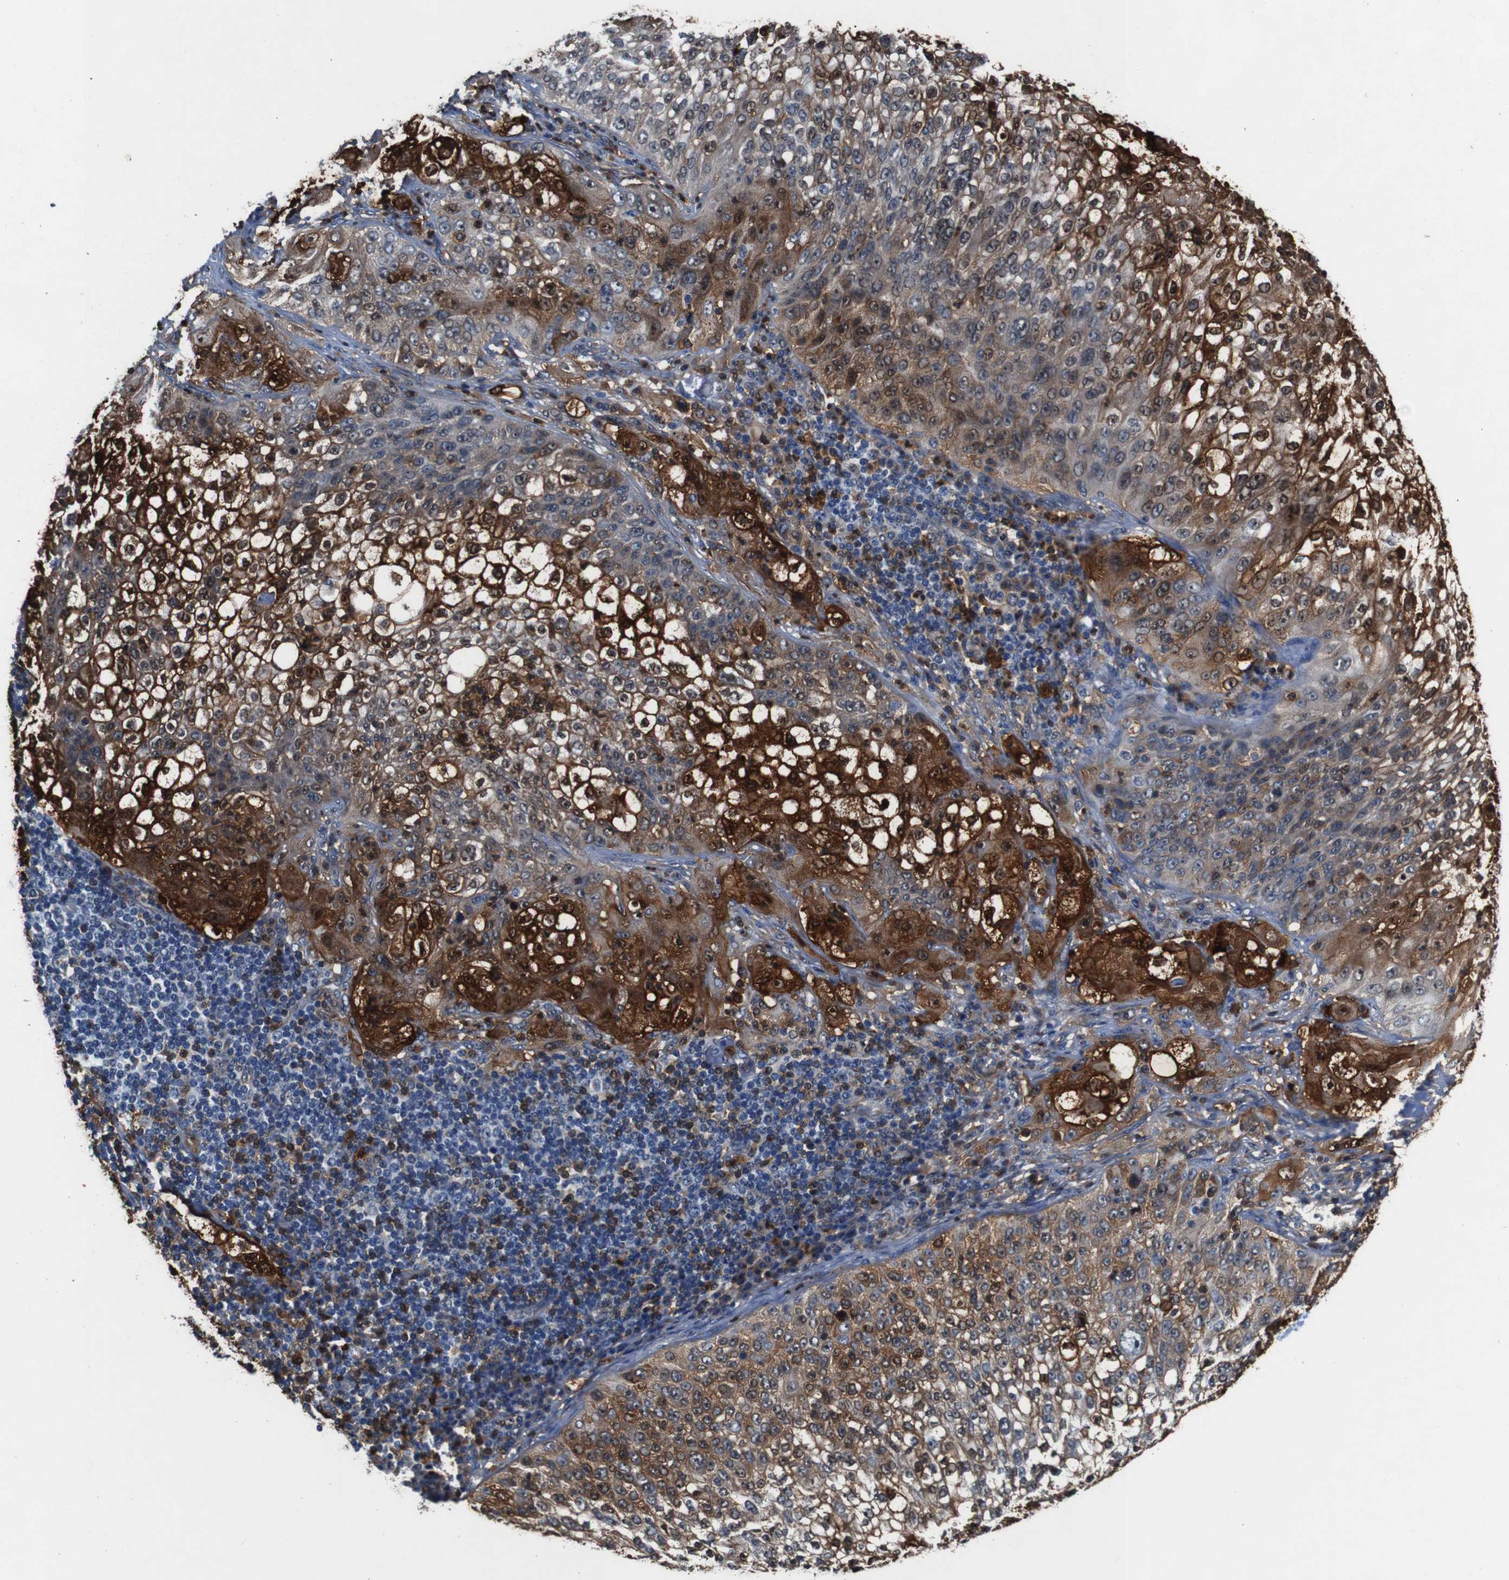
{"staining": {"intensity": "strong", "quantity": ">75%", "location": "cytoplasmic/membranous,nuclear"}, "tissue": "lung cancer", "cell_type": "Tumor cells", "image_type": "cancer", "snomed": [{"axis": "morphology", "description": "Inflammation, NOS"}, {"axis": "morphology", "description": "Squamous cell carcinoma, NOS"}, {"axis": "topography", "description": "Lymph node"}, {"axis": "topography", "description": "Soft tissue"}, {"axis": "topography", "description": "Lung"}], "caption": "An immunohistochemistry (IHC) histopathology image of neoplastic tissue is shown. Protein staining in brown highlights strong cytoplasmic/membranous and nuclear positivity in lung cancer (squamous cell carcinoma) within tumor cells.", "gene": "ANXA1", "patient": {"sex": "male", "age": 66}}